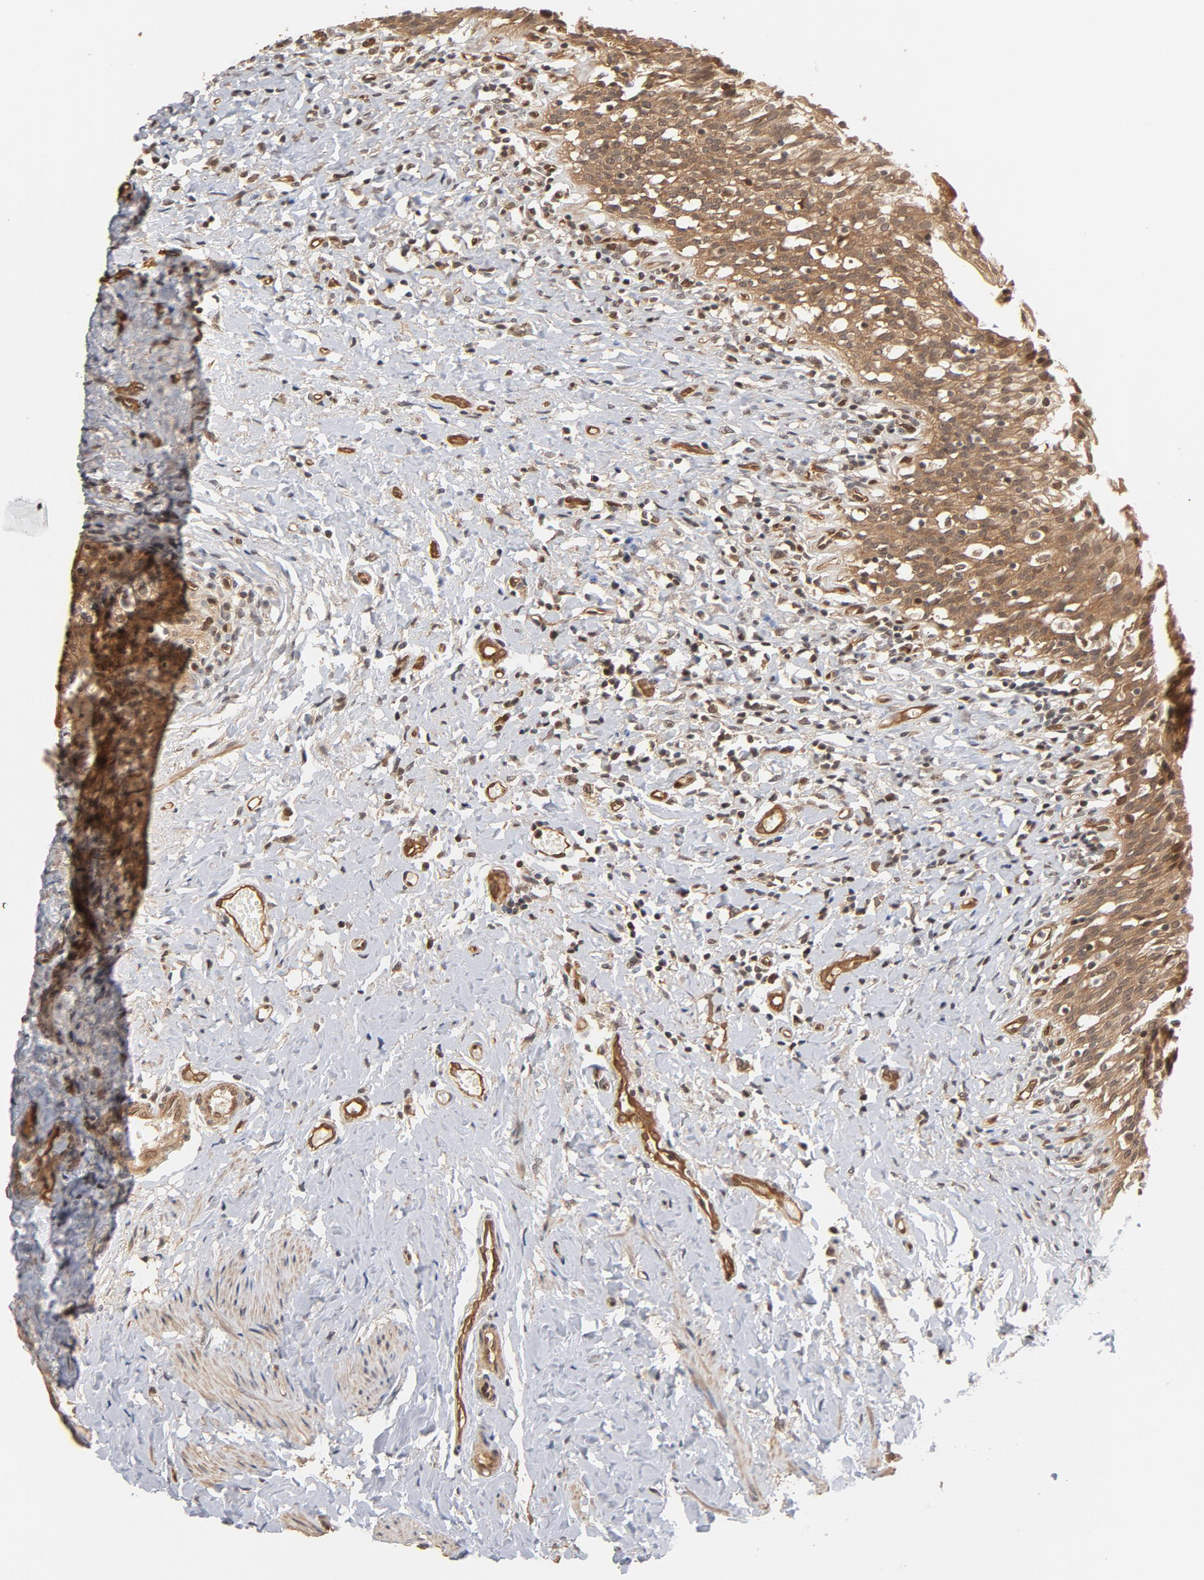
{"staining": {"intensity": "moderate", "quantity": ">75%", "location": "cytoplasmic/membranous,nuclear"}, "tissue": "urinary bladder", "cell_type": "Urothelial cells", "image_type": "normal", "snomed": [{"axis": "morphology", "description": "Normal tissue, NOS"}, {"axis": "topography", "description": "Urinary bladder"}], "caption": "Benign urinary bladder was stained to show a protein in brown. There is medium levels of moderate cytoplasmic/membranous,nuclear positivity in approximately >75% of urothelial cells. The staining is performed using DAB (3,3'-diaminobenzidine) brown chromogen to label protein expression. The nuclei are counter-stained blue using hematoxylin.", "gene": "CDC37", "patient": {"sex": "female", "age": 80}}